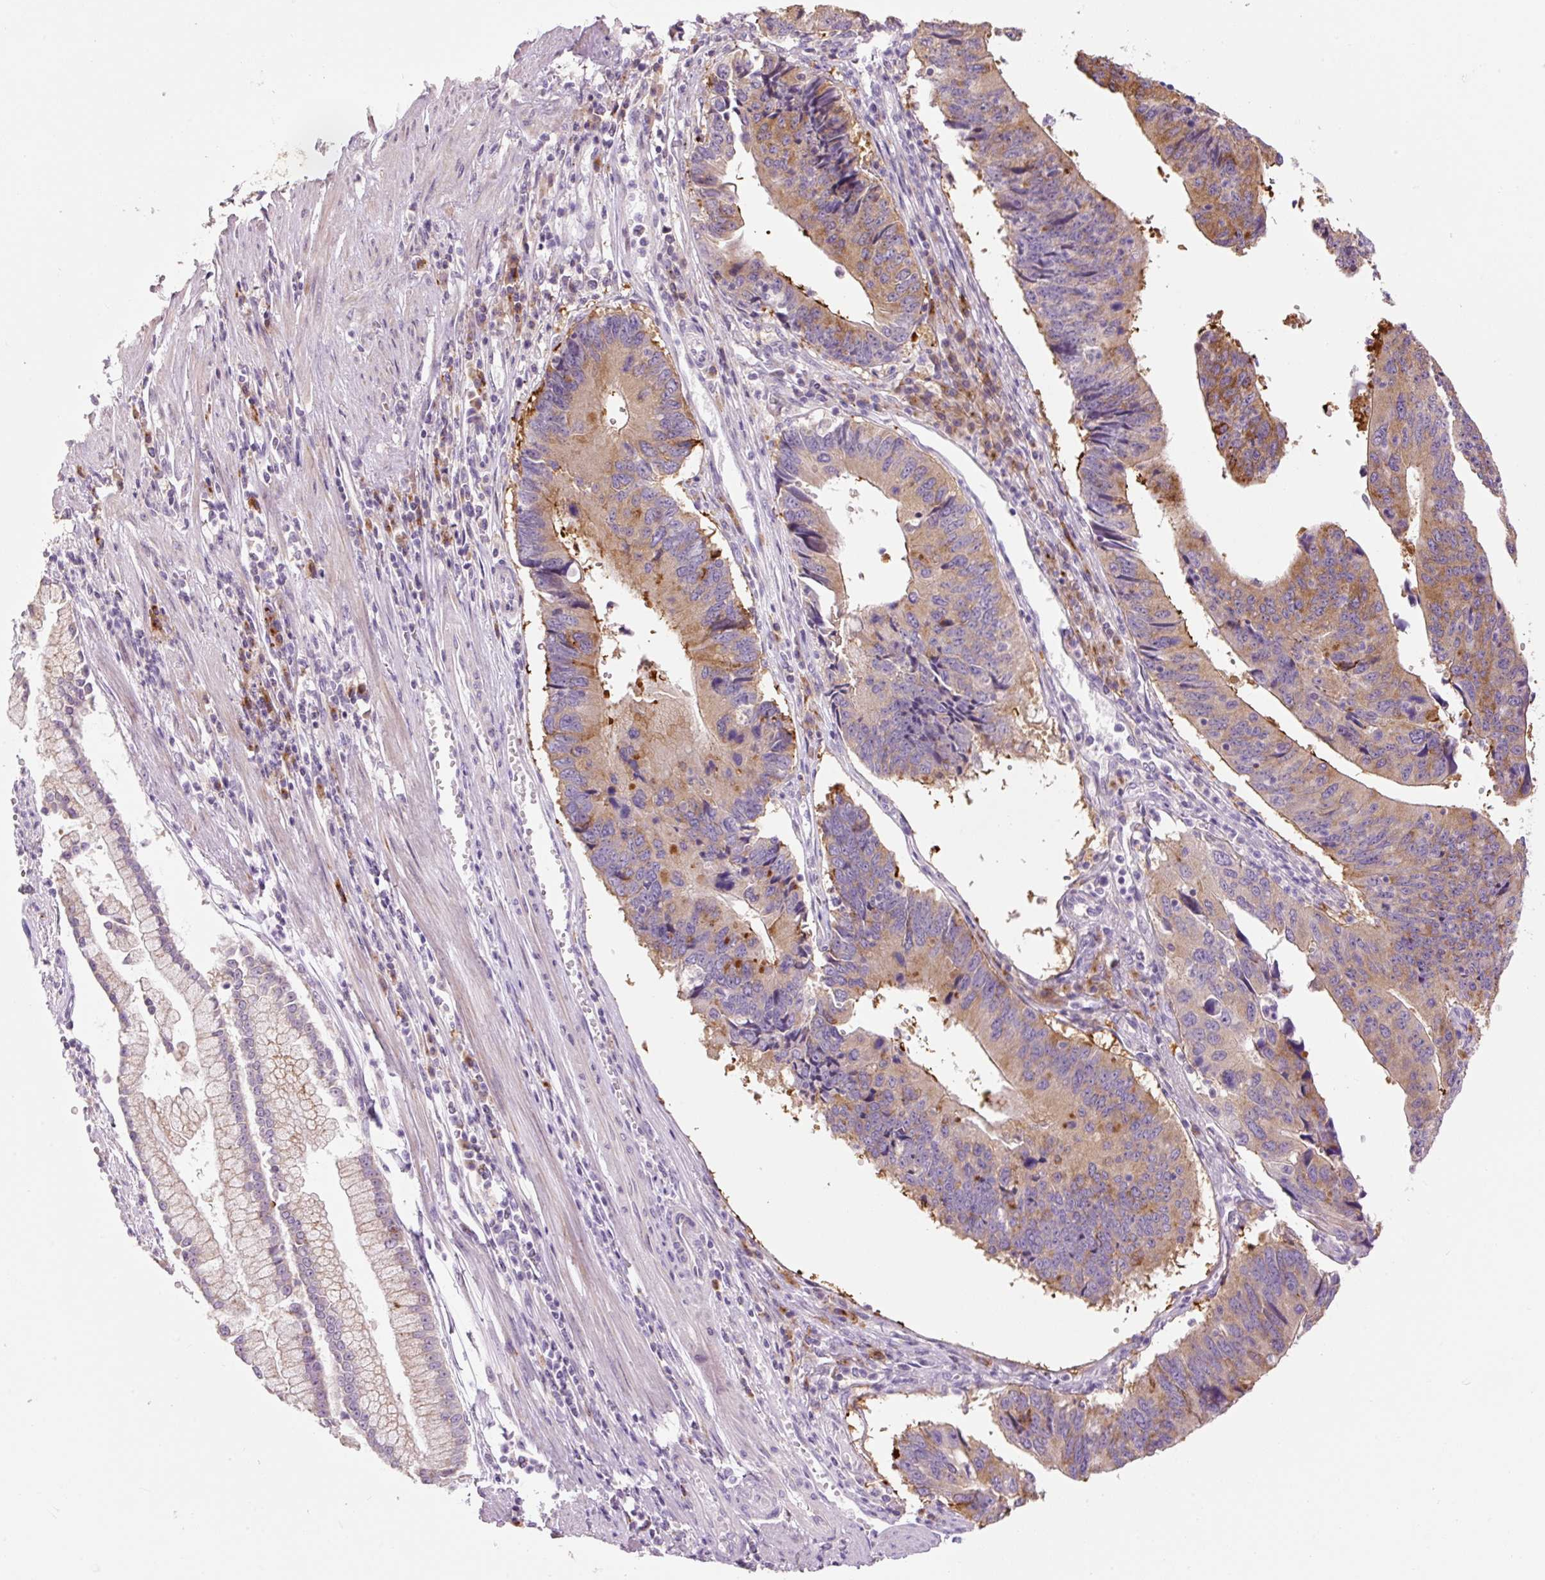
{"staining": {"intensity": "moderate", "quantity": ">75%", "location": "cytoplasmic/membranous"}, "tissue": "stomach cancer", "cell_type": "Tumor cells", "image_type": "cancer", "snomed": [{"axis": "morphology", "description": "Adenocarcinoma, NOS"}, {"axis": "topography", "description": "Stomach"}], "caption": "Immunohistochemical staining of human stomach adenocarcinoma exhibits moderate cytoplasmic/membranous protein expression in about >75% of tumor cells.", "gene": "HAX1", "patient": {"sex": "male", "age": 59}}